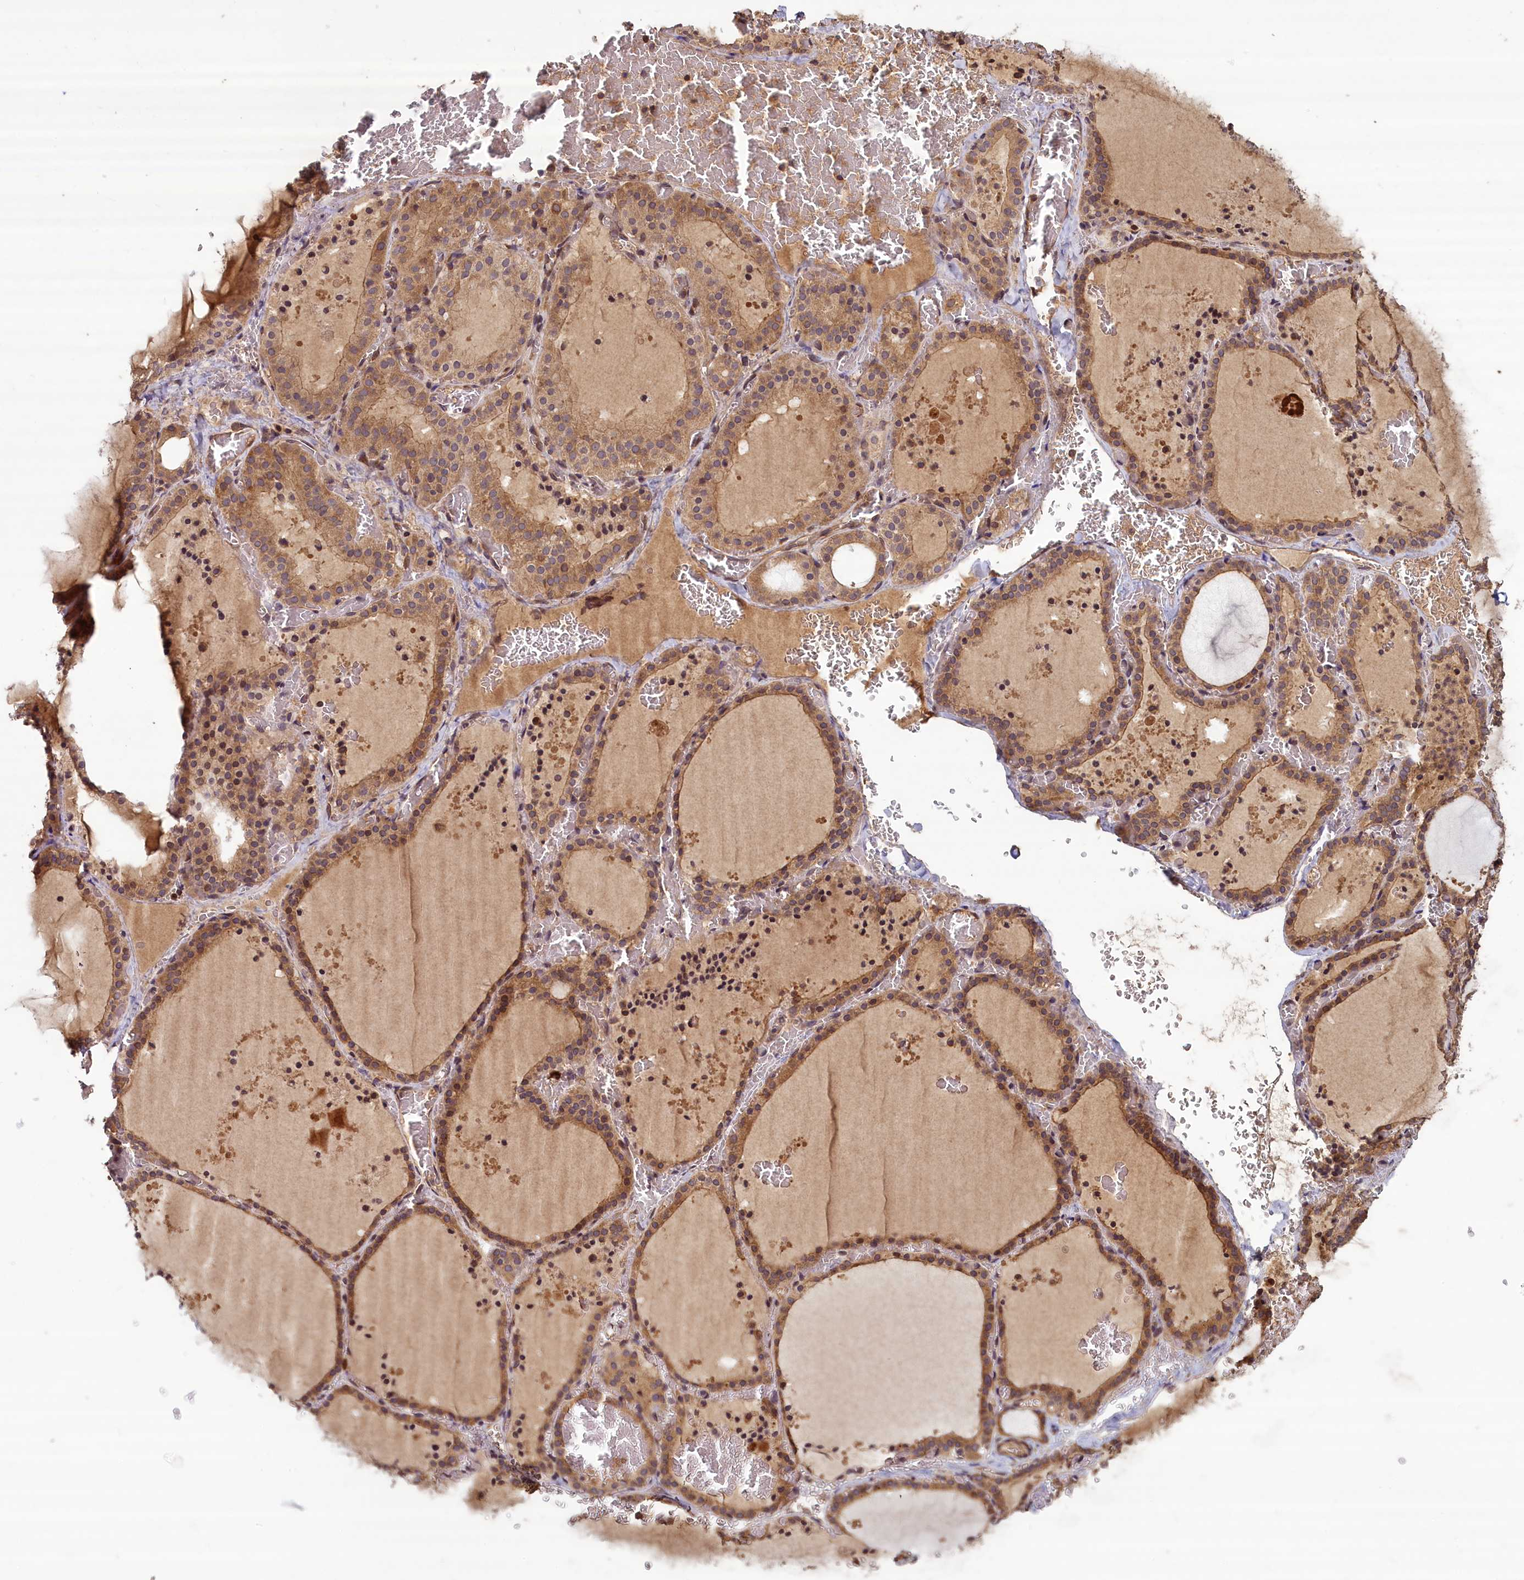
{"staining": {"intensity": "moderate", "quantity": ">75%", "location": "cytoplasmic/membranous"}, "tissue": "thyroid gland", "cell_type": "Glandular cells", "image_type": "normal", "snomed": [{"axis": "morphology", "description": "Normal tissue, NOS"}, {"axis": "topography", "description": "Thyroid gland"}], "caption": "About >75% of glandular cells in benign thyroid gland show moderate cytoplasmic/membranous protein staining as visualized by brown immunohistochemical staining.", "gene": "NUDT6", "patient": {"sex": "female", "age": 39}}